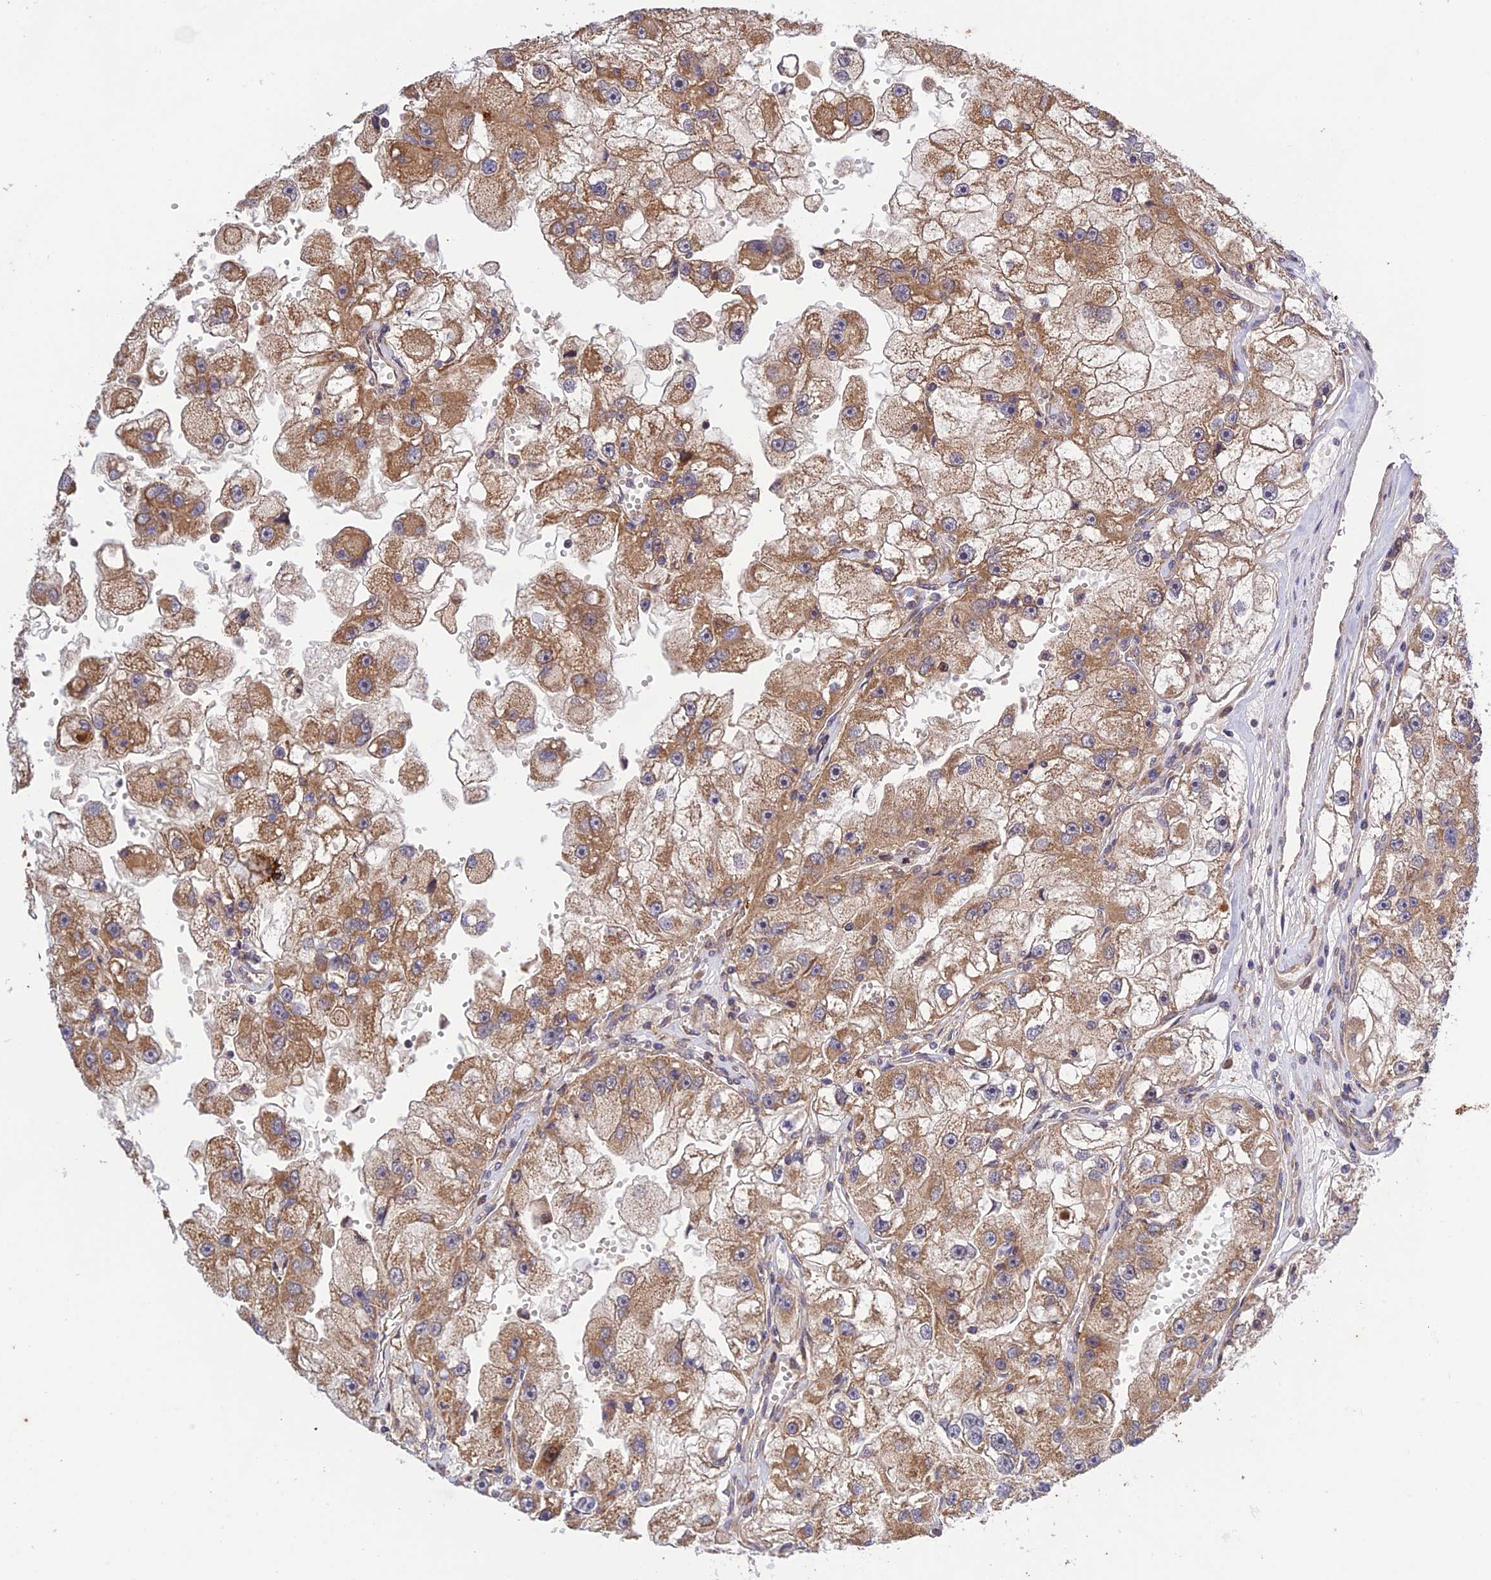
{"staining": {"intensity": "moderate", "quantity": ">75%", "location": "cytoplasmic/membranous"}, "tissue": "renal cancer", "cell_type": "Tumor cells", "image_type": "cancer", "snomed": [{"axis": "morphology", "description": "Adenocarcinoma, NOS"}, {"axis": "topography", "description": "Kidney"}], "caption": "Immunohistochemistry staining of adenocarcinoma (renal), which reveals medium levels of moderate cytoplasmic/membranous positivity in approximately >75% of tumor cells indicating moderate cytoplasmic/membranous protein staining. The staining was performed using DAB (brown) for protein detection and nuclei were counterstained in hematoxylin (blue).", "gene": "PLEKHG2", "patient": {"sex": "male", "age": 63}}